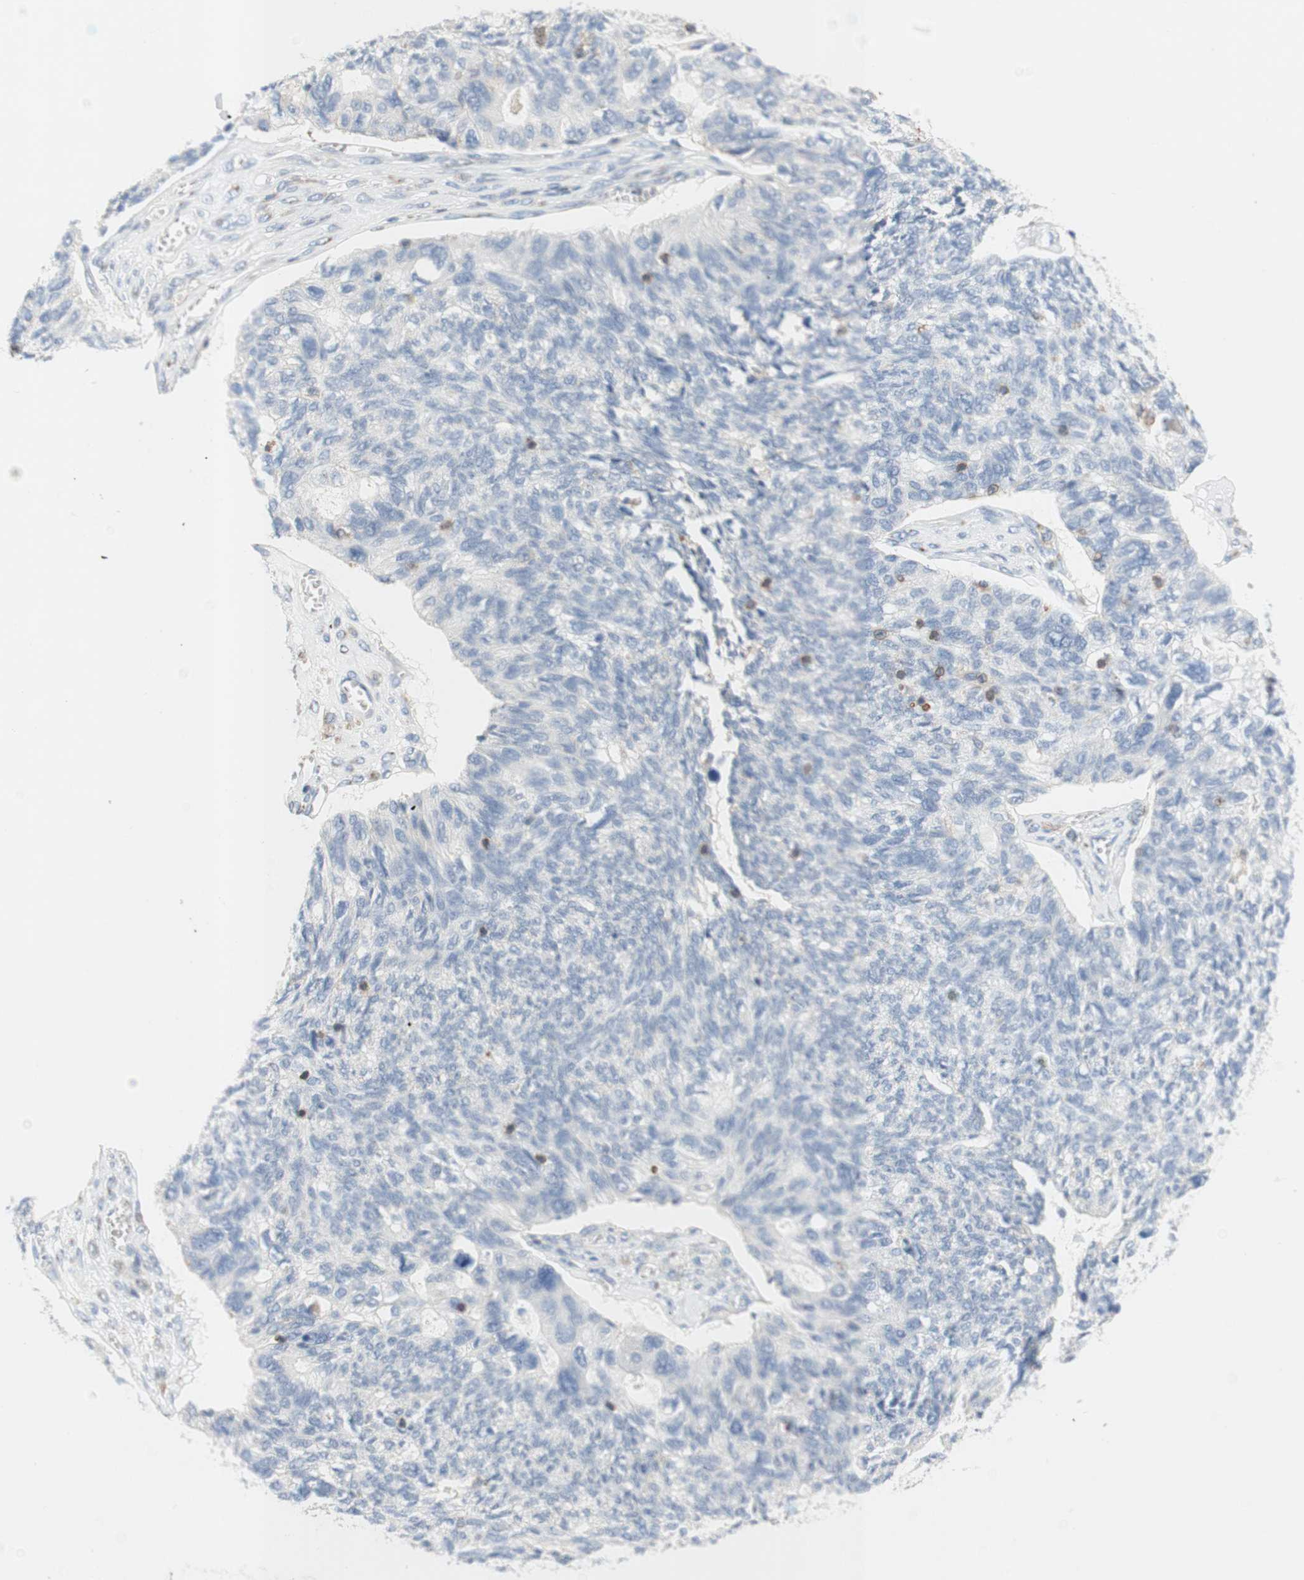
{"staining": {"intensity": "negative", "quantity": "none", "location": "none"}, "tissue": "ovarian cancer", "cell_type": "Tumor cells", "image_type": "cancer", "snomed": [{"axis": "morphology", "description": "Cystadenocarcinoma, serous, NOS"}, {"axis": "topography", "description": "Ovary"}], "caption": "Tumor cells are negative for protein expression in human ovarian cancer.", "gene": "SPINK6", "patient": {"sex": "female", "age": 79}}